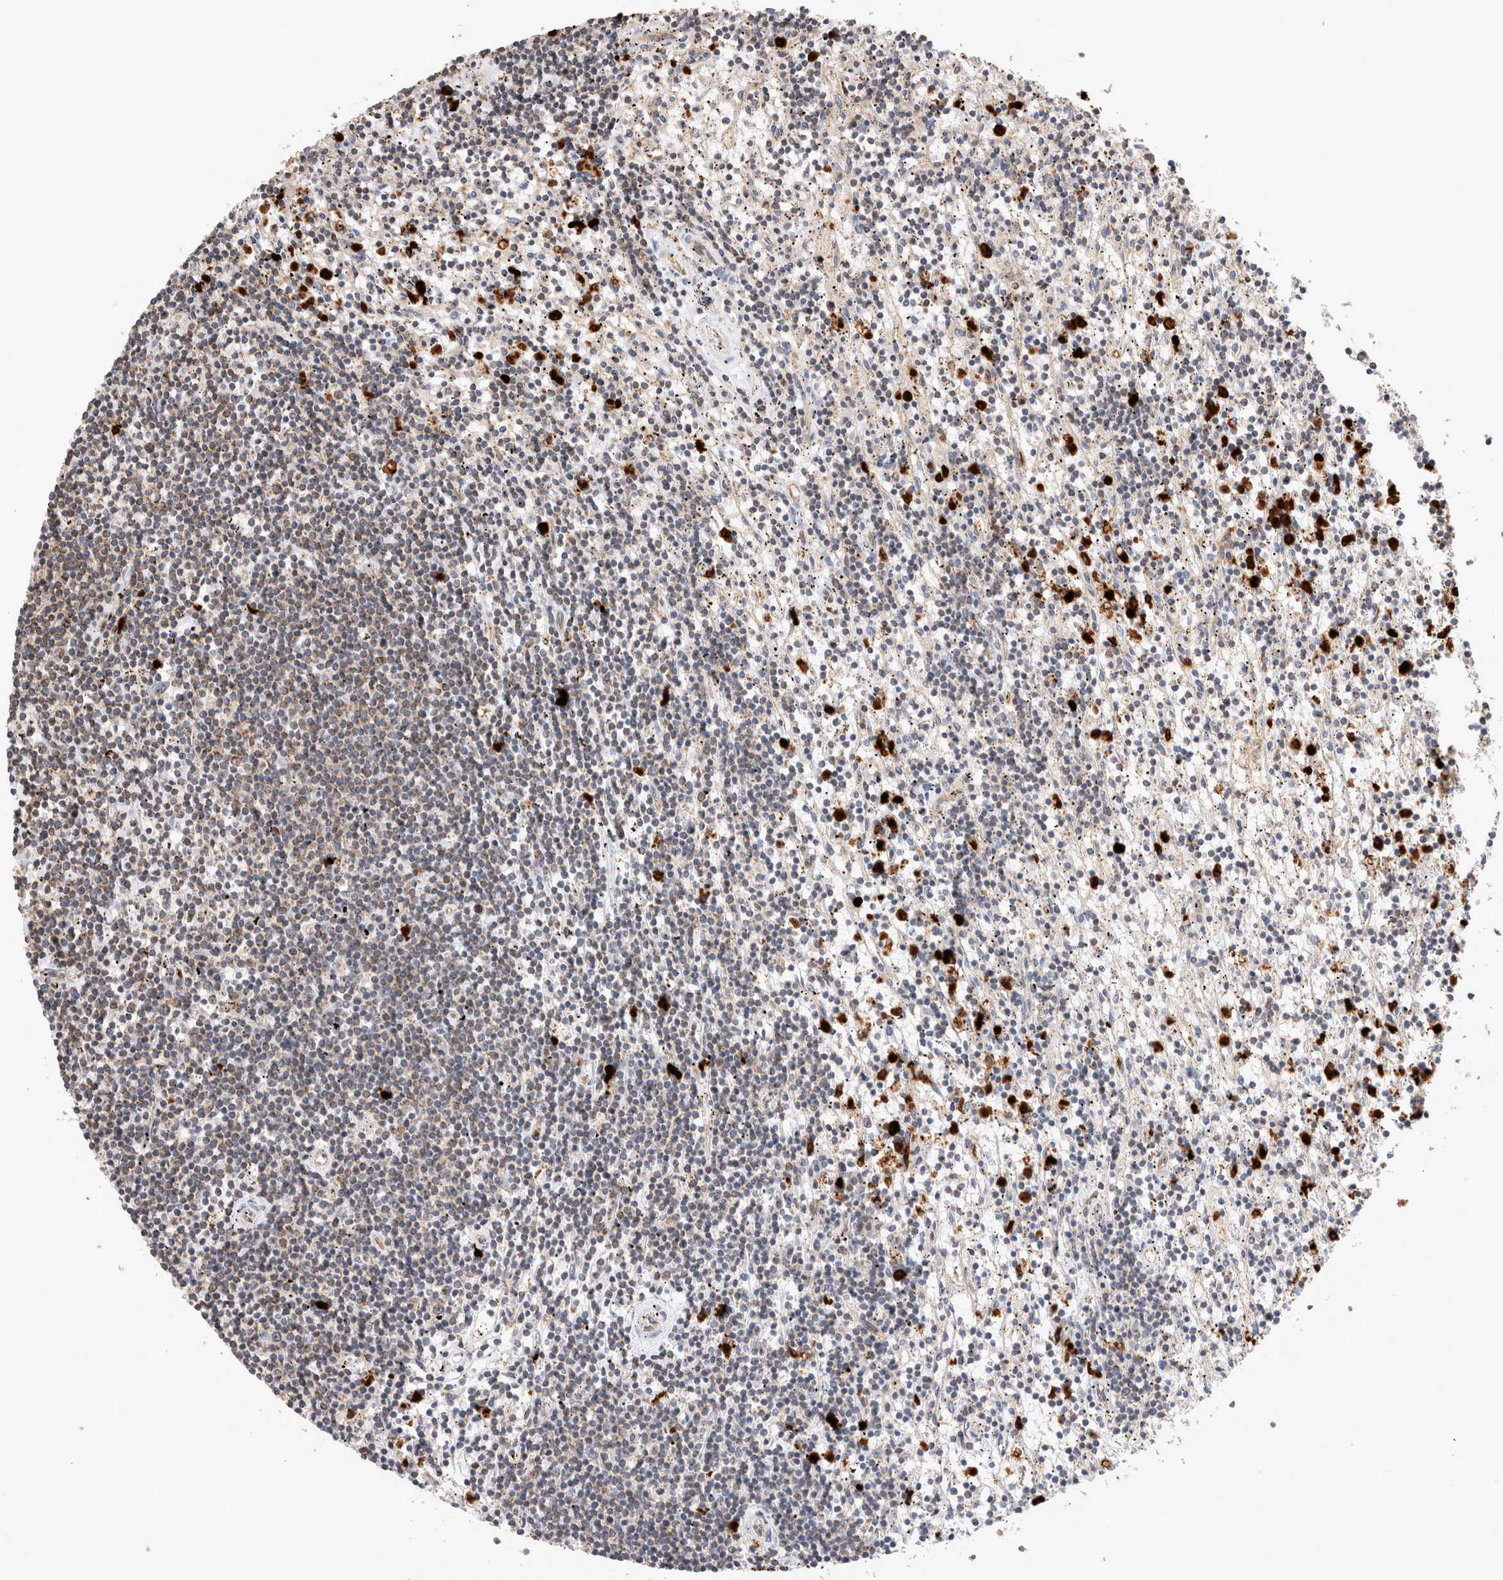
{"staining": {"intensity": "weak", "quantity": "25%-75%", "location": "cytoplasmic/membranous"}, "tissue": "lymphoma", "cell_type": "Tumor cells", "image_type": "cancer", "snomed": [{"axis": "morphology", "description": "Malignant lymphoma, non-Hodgkin's type, Low grade"}, {"axis": "topography", "description": "Spleen"}], "caption": "Immunohistochemistry (IHC) image of lymphoma stained for a protein (brown), which reveals low levels of weak cytoplasmic/membranous expression in approximately 25%-75% of tumor cells.", "gene": "NXT2", "patient": {"sex": "male", "age": 76}}